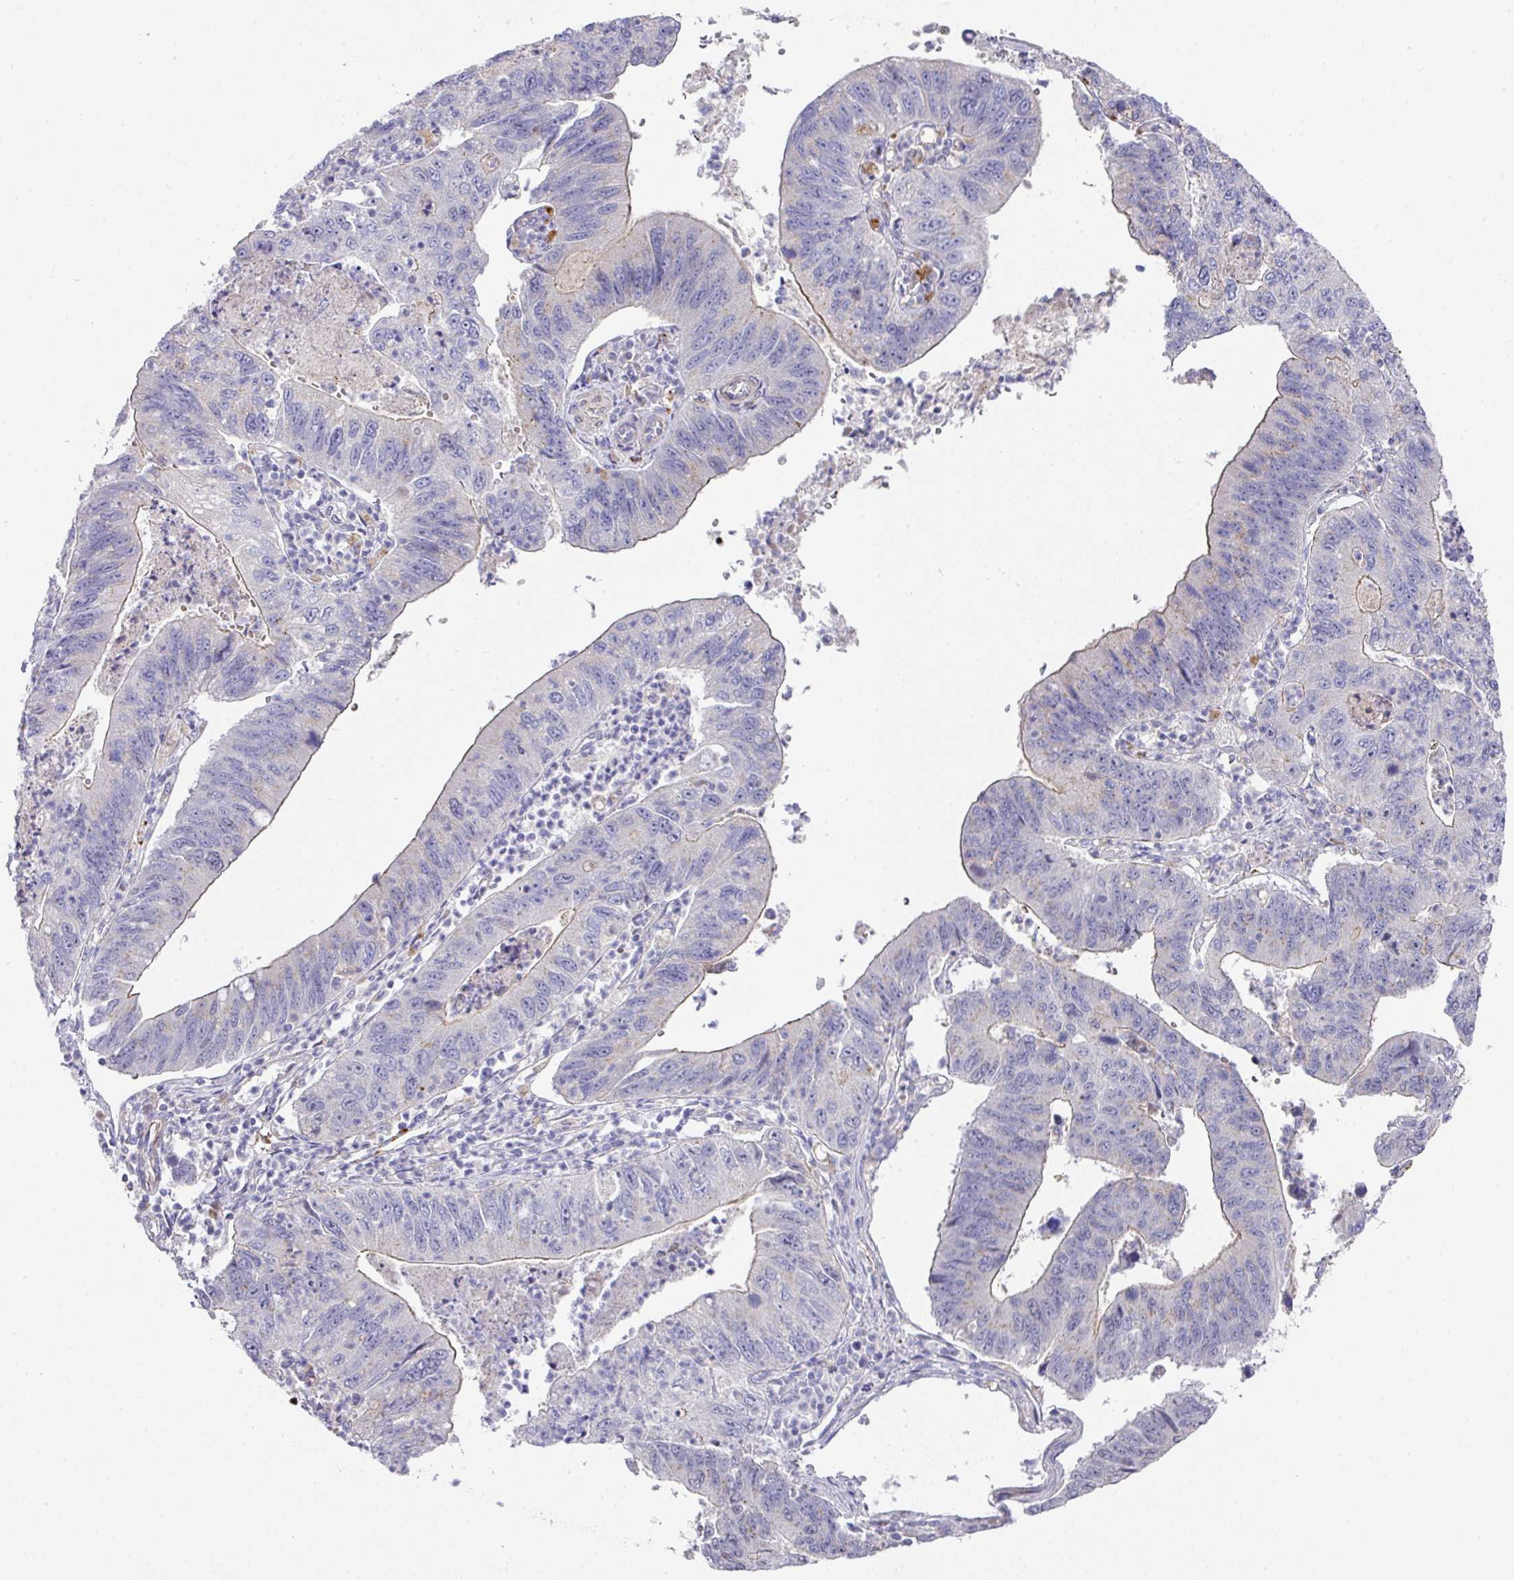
{"staining": {"intensity": "moderate", "quantity": "25%-75%", "location": "cytoplasmic/membranous"}, "tissue": "stomach cancer", "cell_type": "Tumor cells", "image_type": "cancer", "snomed": [{"axis": "morphology", "description": "Adenocarcinoma, NOS"}, {"axis": "topography", "description": "Stomach"}], "caption": "About 25%-75% of tumor cells in stomach cancer (adenocarcinoma) show moderate cytoplasmic/membranous protein staining as visualized by brown immunohistochemical staining.", "gene": "TARM1", "patient": {"sex": "male", "age": 59}}